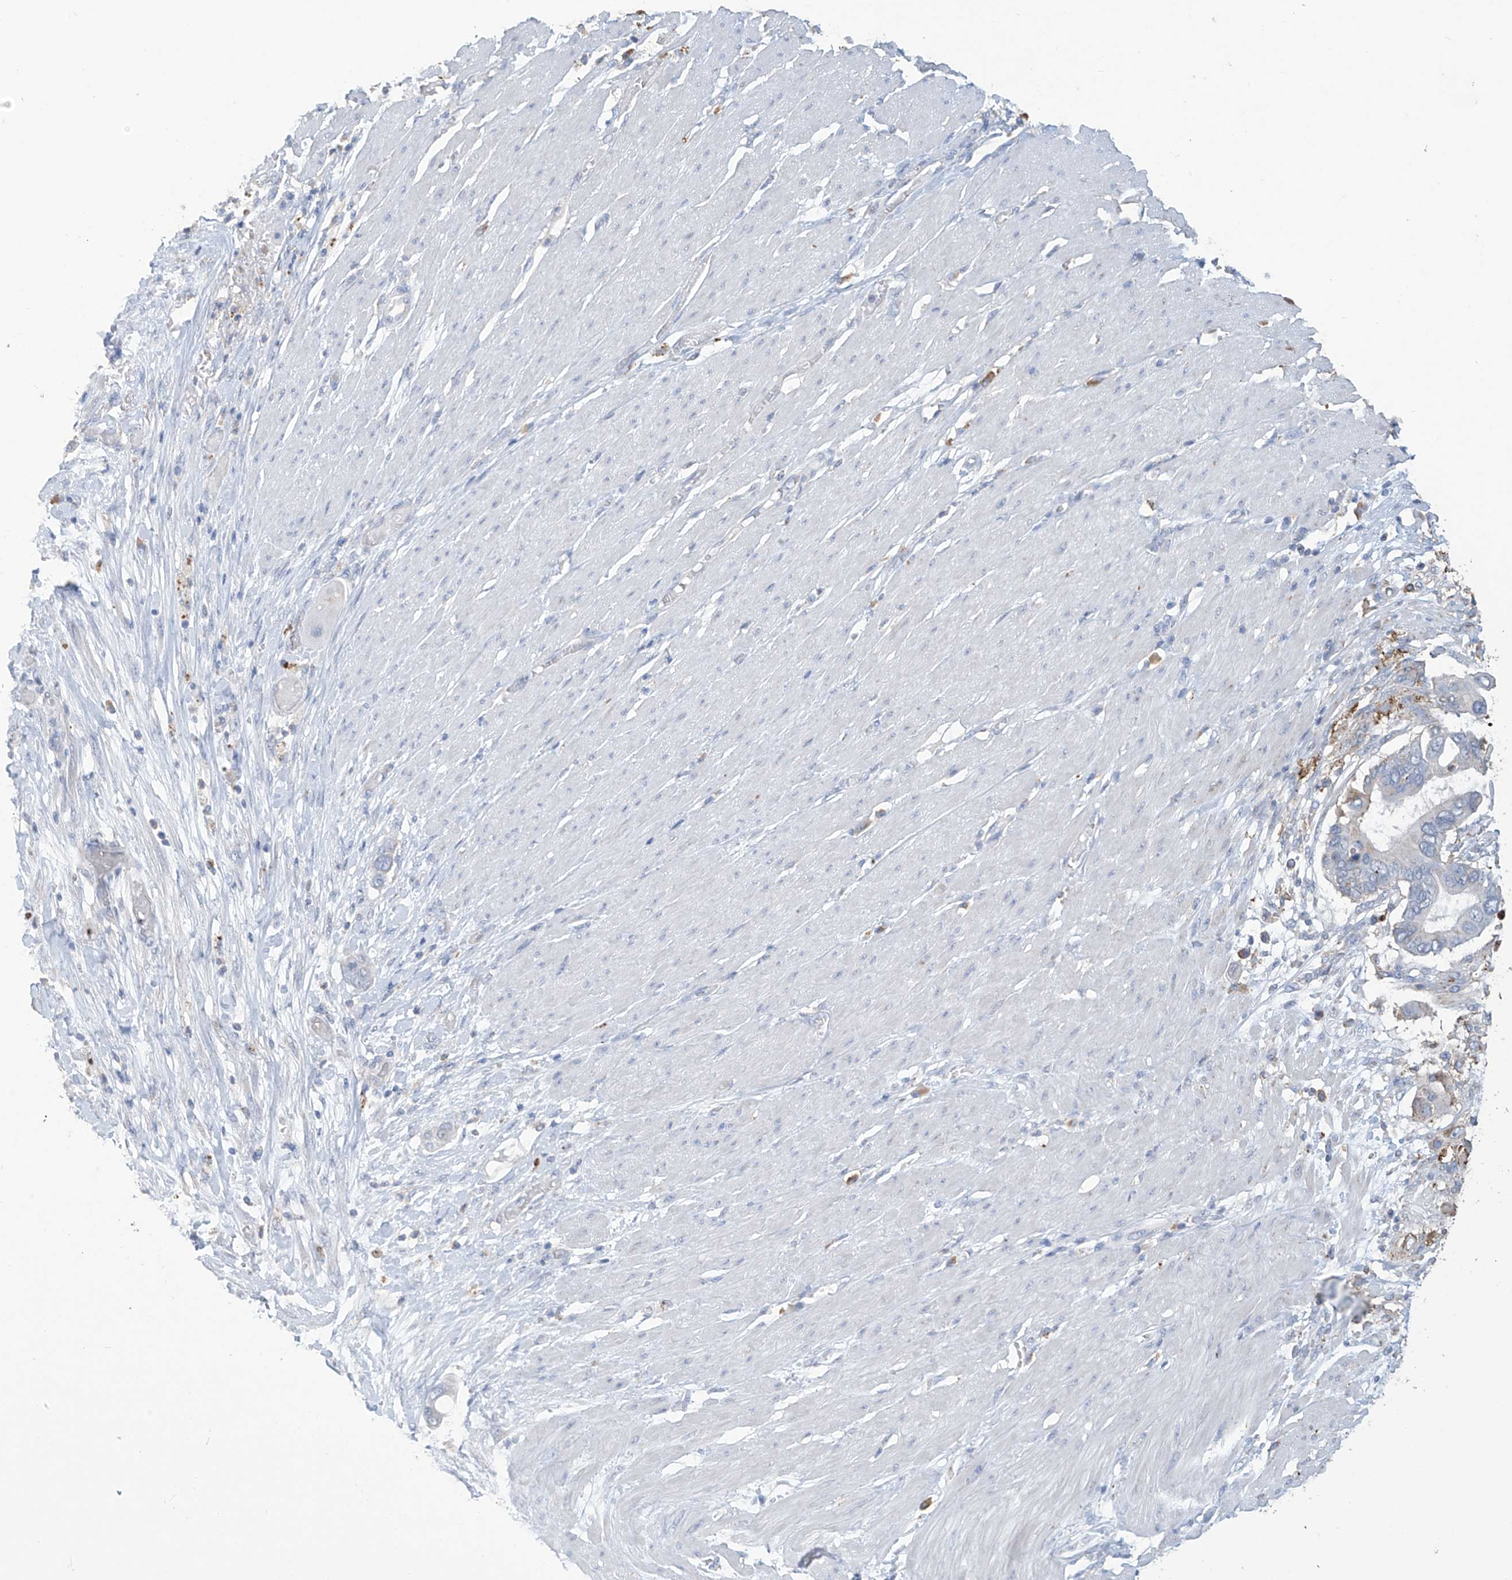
{"staining": {"intensity": "negative", "quantity": "none", "location": "none"}, "tissue": "pancreatic cancer", "cell_type": "Tumor cells", "image_type": "cancer", "snomed": [{"axis": "morphology", "description": "Adenocarcinoma, NOS"}, {"axis": "topography", "description": "Pancreas"}], "caption": "High power microscopy image of an immunohistochemistry image of pancreatic cancer, revealing no significant expression in tumor cells.", "gene": "OGT", "patient": {"sex": "male", "age": 68}}